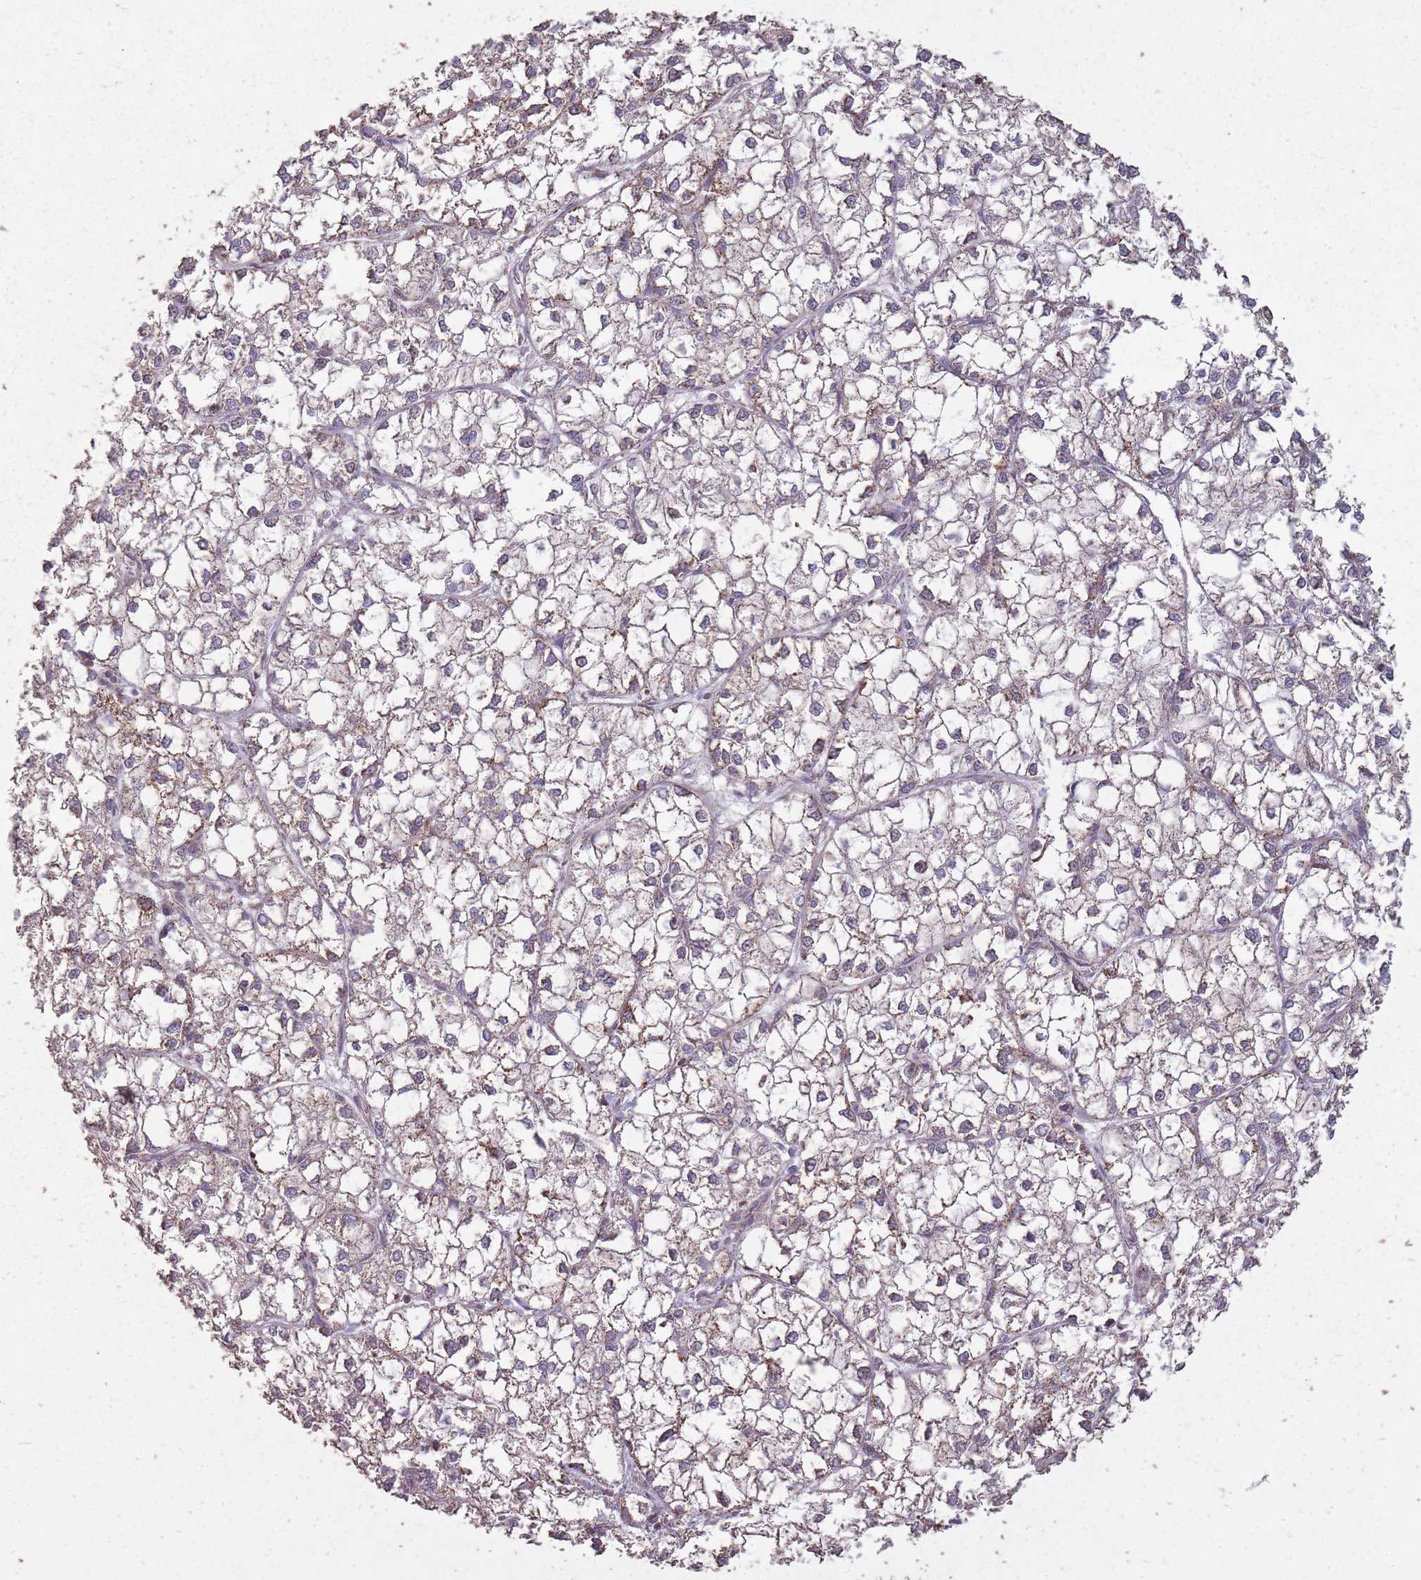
{"staining": {"intensity": "negative", "quantity": "none", "location": "none"}, "tissue": "liver cancer", "cell_type": "Tumor cells", "image_type": "cancer", "snomed": [{"axis": "morphology", "description": "Carcinoma, Hepatocellular, NOS"}, {"axis": "topography", "description": "Liver"}], "caption": "High magnification brightfield microscopy of hepatocellular carcinoma (liver) stained with DAB (brown) and counterstained with hematoxylin (blue): tumor cells show no significant positivity. (Immunohistochemistry, brightfield microscopy, high magnification).", "gene": "CNOT8", "patient": {"sex": "female", "age": 43}}